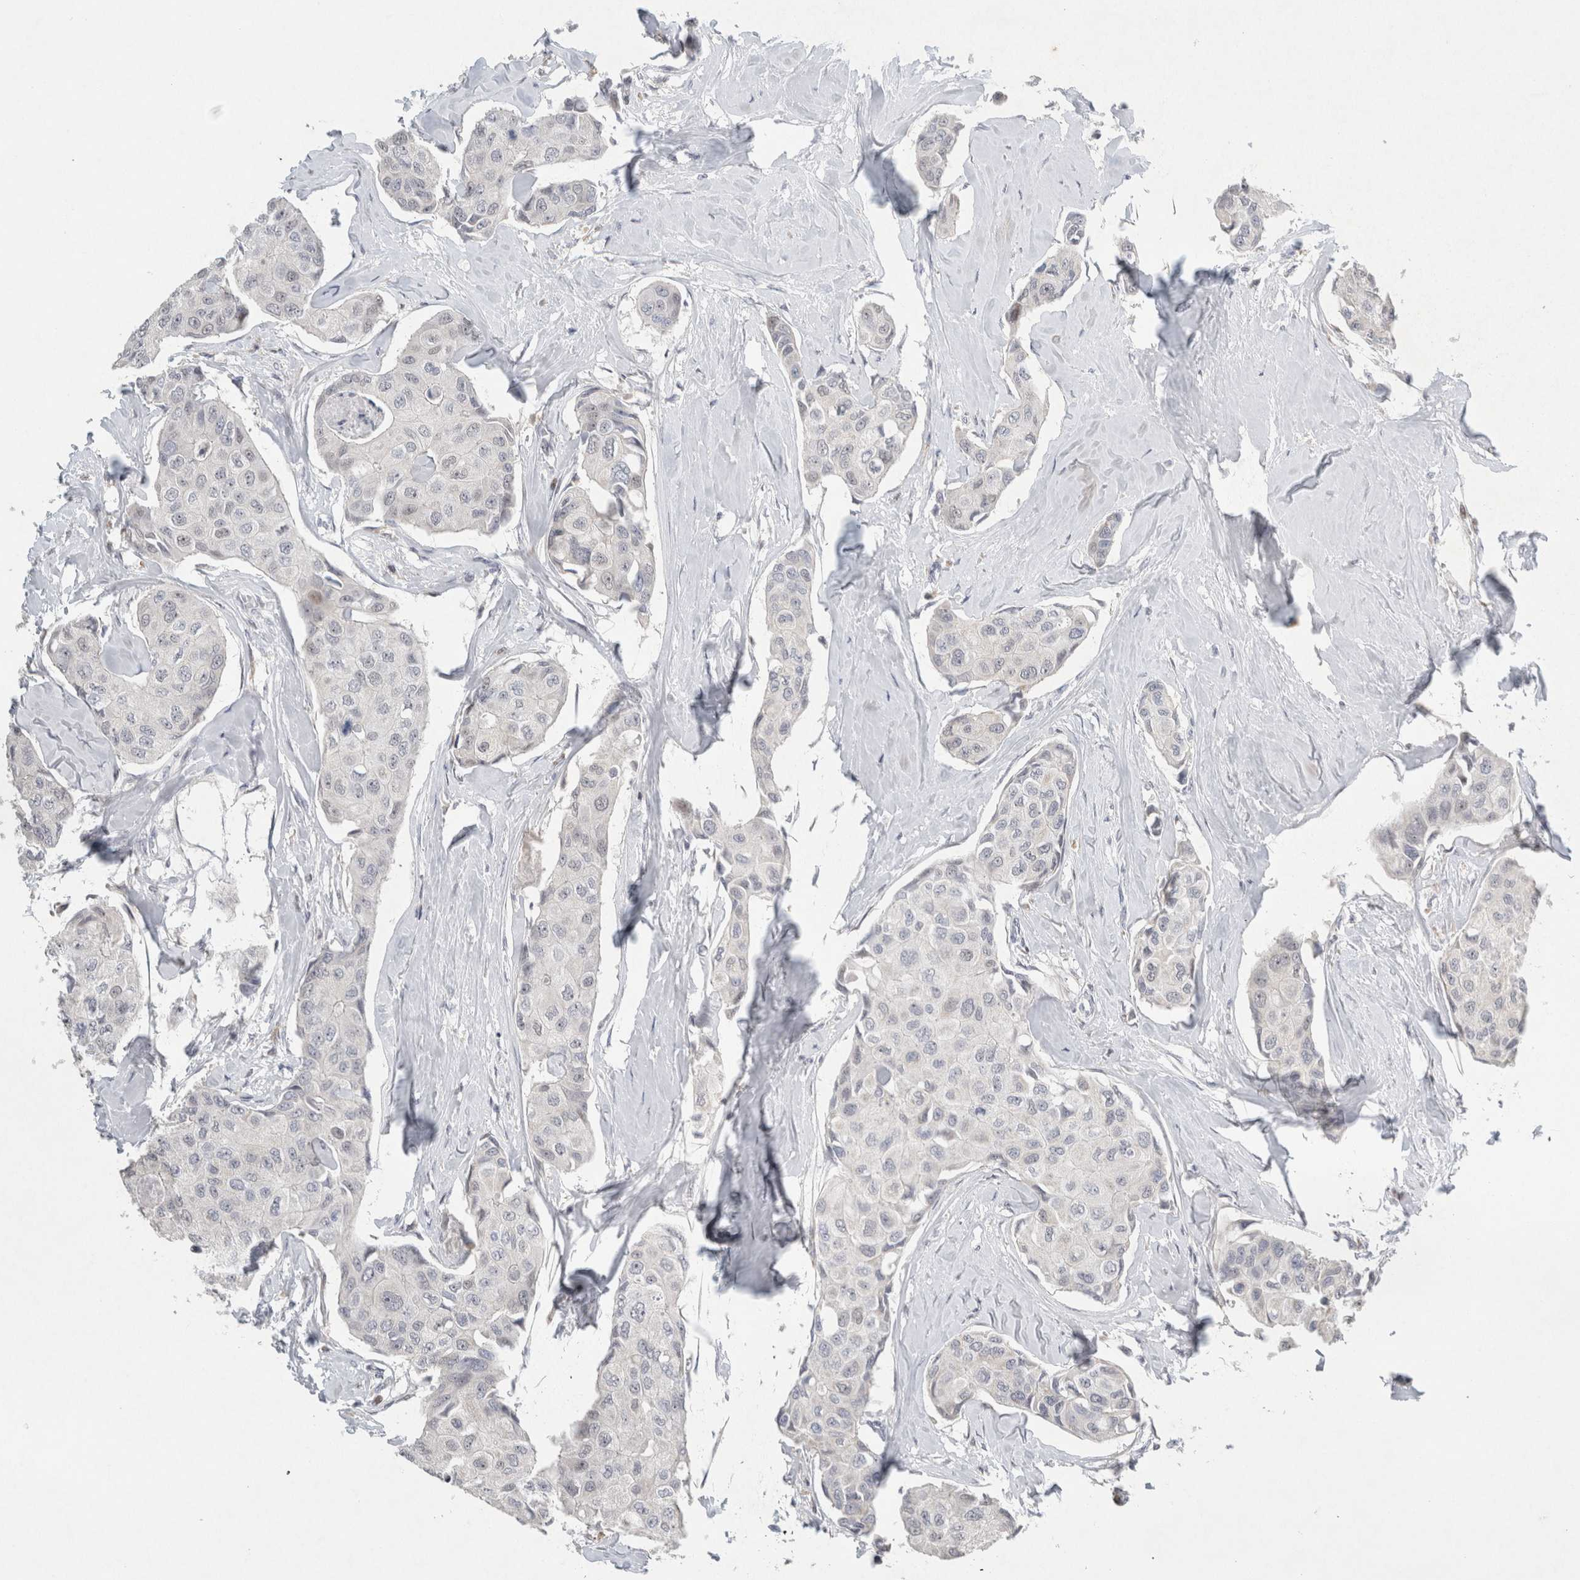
{"staining": {"intensity": "negative", "quantity": "none", "location": "none"}, "tissue": "breast cancer", "cell_type": "Tumor cells", "image_type": "cancer", "snomed": [{"axis": "morphology", "description": "Duct carcinoma"}, {"axis": "topography", "description": "Breast"}], "caption": "IHC of human breast cancer shows no positivity in tumor cells.", "gene": "AGMAT", "patient": {"sex": "female", "age": 80}}